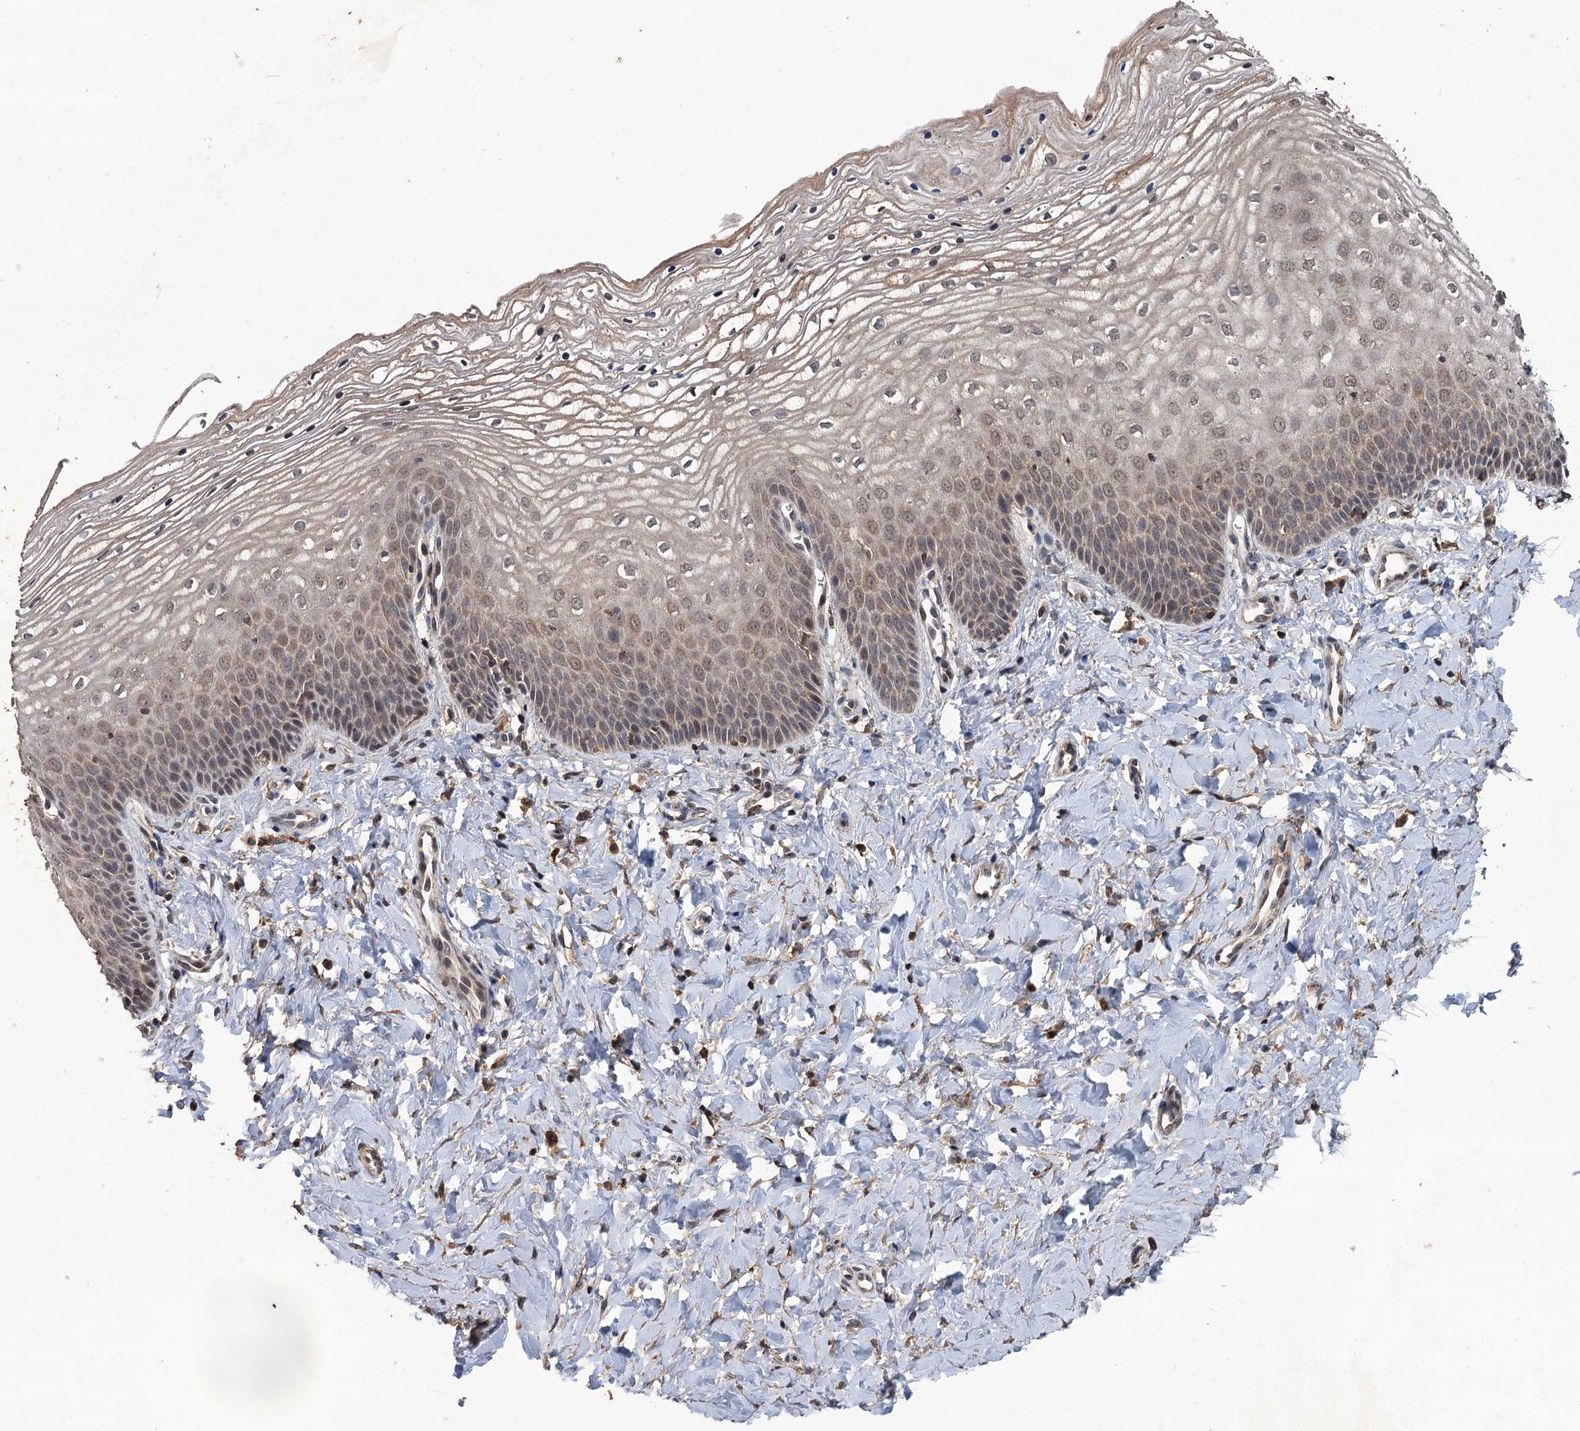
{"staining": {"intensity": "moderate", "quantity": "25%-75%", "location": "cytoplasmic/membranous"}, "tissue": "vagina", "cell_type": "Squamous epithelial cells", "image_type": "normal", "snomed": [{"axis": "morphology", "description": "Normal tissue, NOS"}, {"axis": "topography", "description": "Vagina"}], "caption": "Immunohistochemistry histopathology image of normal vagina stained for a protein (brown), which demonstrates medium levels of moderate cytoplasmic/membranous staining in approximately 25%-75% of squamous epithelial cells.", "gene": "ZNF438", "patient": {"sex": "female", "age": 68}}